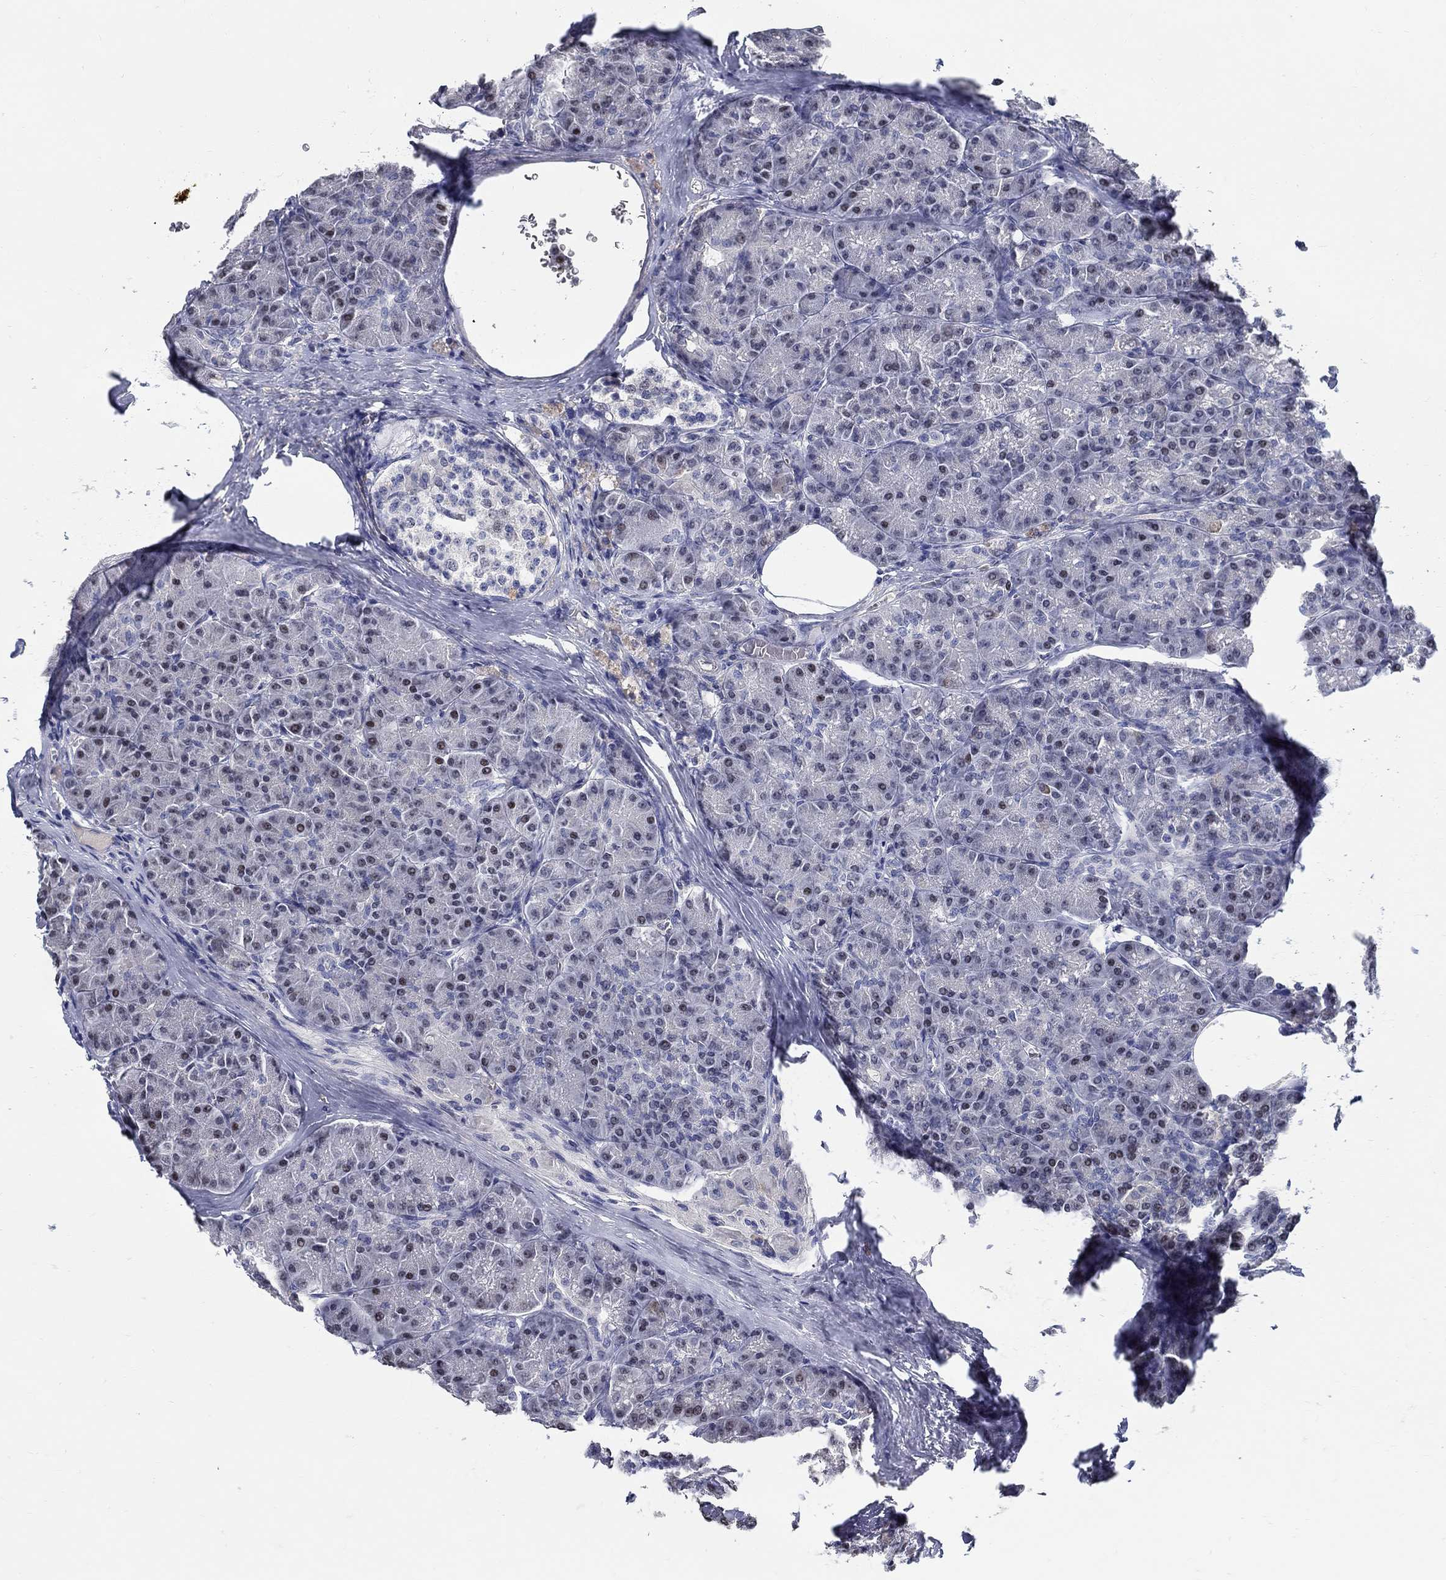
{"staining": {"intensity": "strong", "quantity": "<25%", "location": "nuclear"}, "tissue": "pancreas", "cell_type": "Exocrine glandular cells", "image_type": "normal", "snomed": [{"axis": "morphology", "description": "Normal tissue, NOS"}, {"axis": "topography", "description": "Pancreas"}], "caption": "Pancreas stained with DAB (3,3'-diaminobenzidine) immunohistochemistry demonstrates medium levels of strong nuclear positivity in approximately <25% of exocrine glandular cells.", "gene": "C16orf46", "patient": {"sex": "male", "age": 57}}